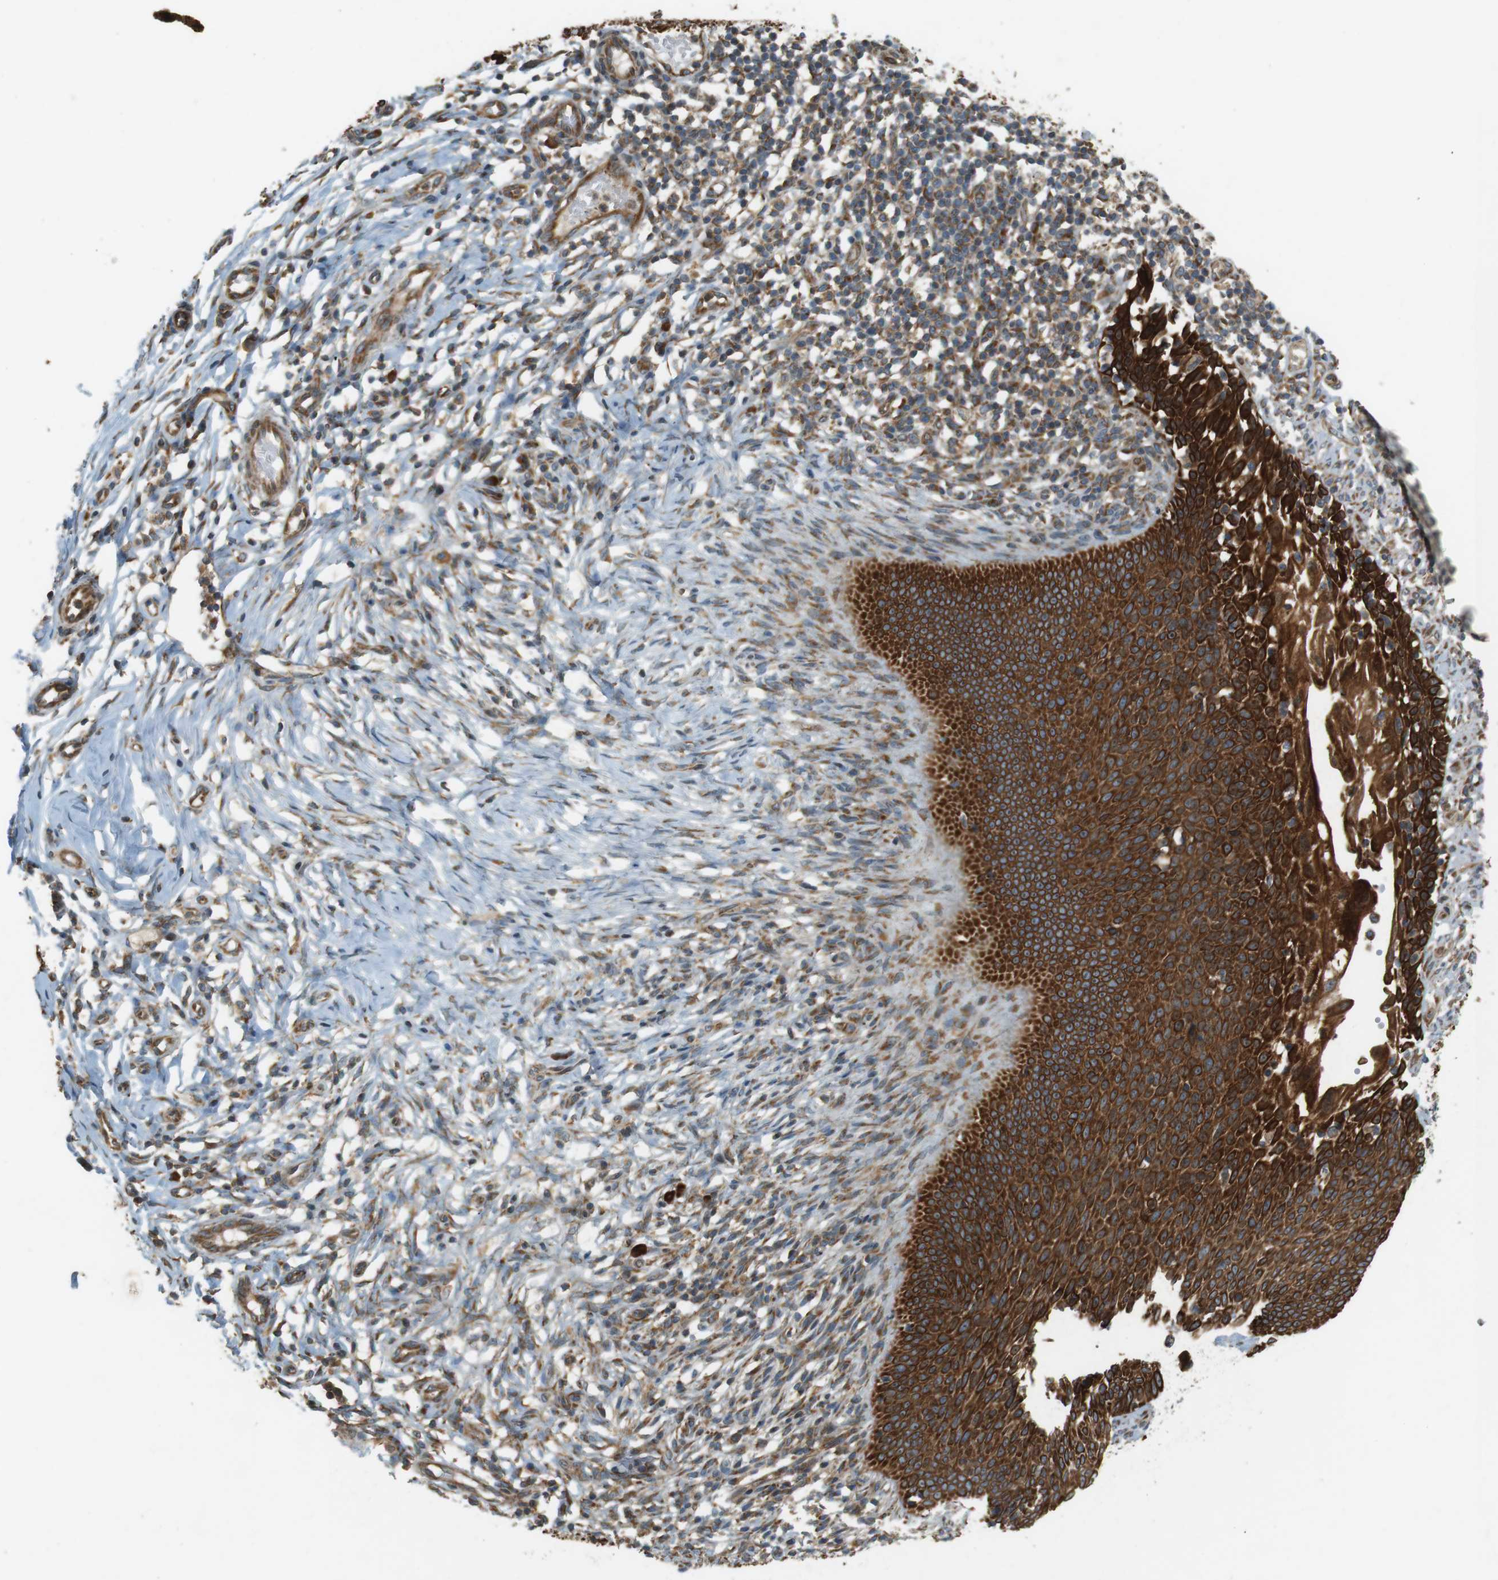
{"staining": {"intensity": "strong", "quantity": ">75%", "location": "cytoplasmic/membranous"}, "tissue": "skin cancer", "cell_type": "Tumor cells", "image_type": "cancer", "snomed": [{"axis": "morphology", "description": "Normal tissue, NOS"}, {"axis": "morphology", "description": "Basal cell carcinoma"}, {"axis": "topography", "description": "Skin"}], "caption": "Immunohistochemistry photomicrograph of neoplastic tissue: skin cancer stained using immunohistochemistry displays high levels of strong protein expression localized specifically in the cytoplasmic/membranous of tumor cells, appearing as a cytoplasmic/membranous brown color.", "gene": "SLC41A1", "patient": {"sex": "male", "age": 87}}